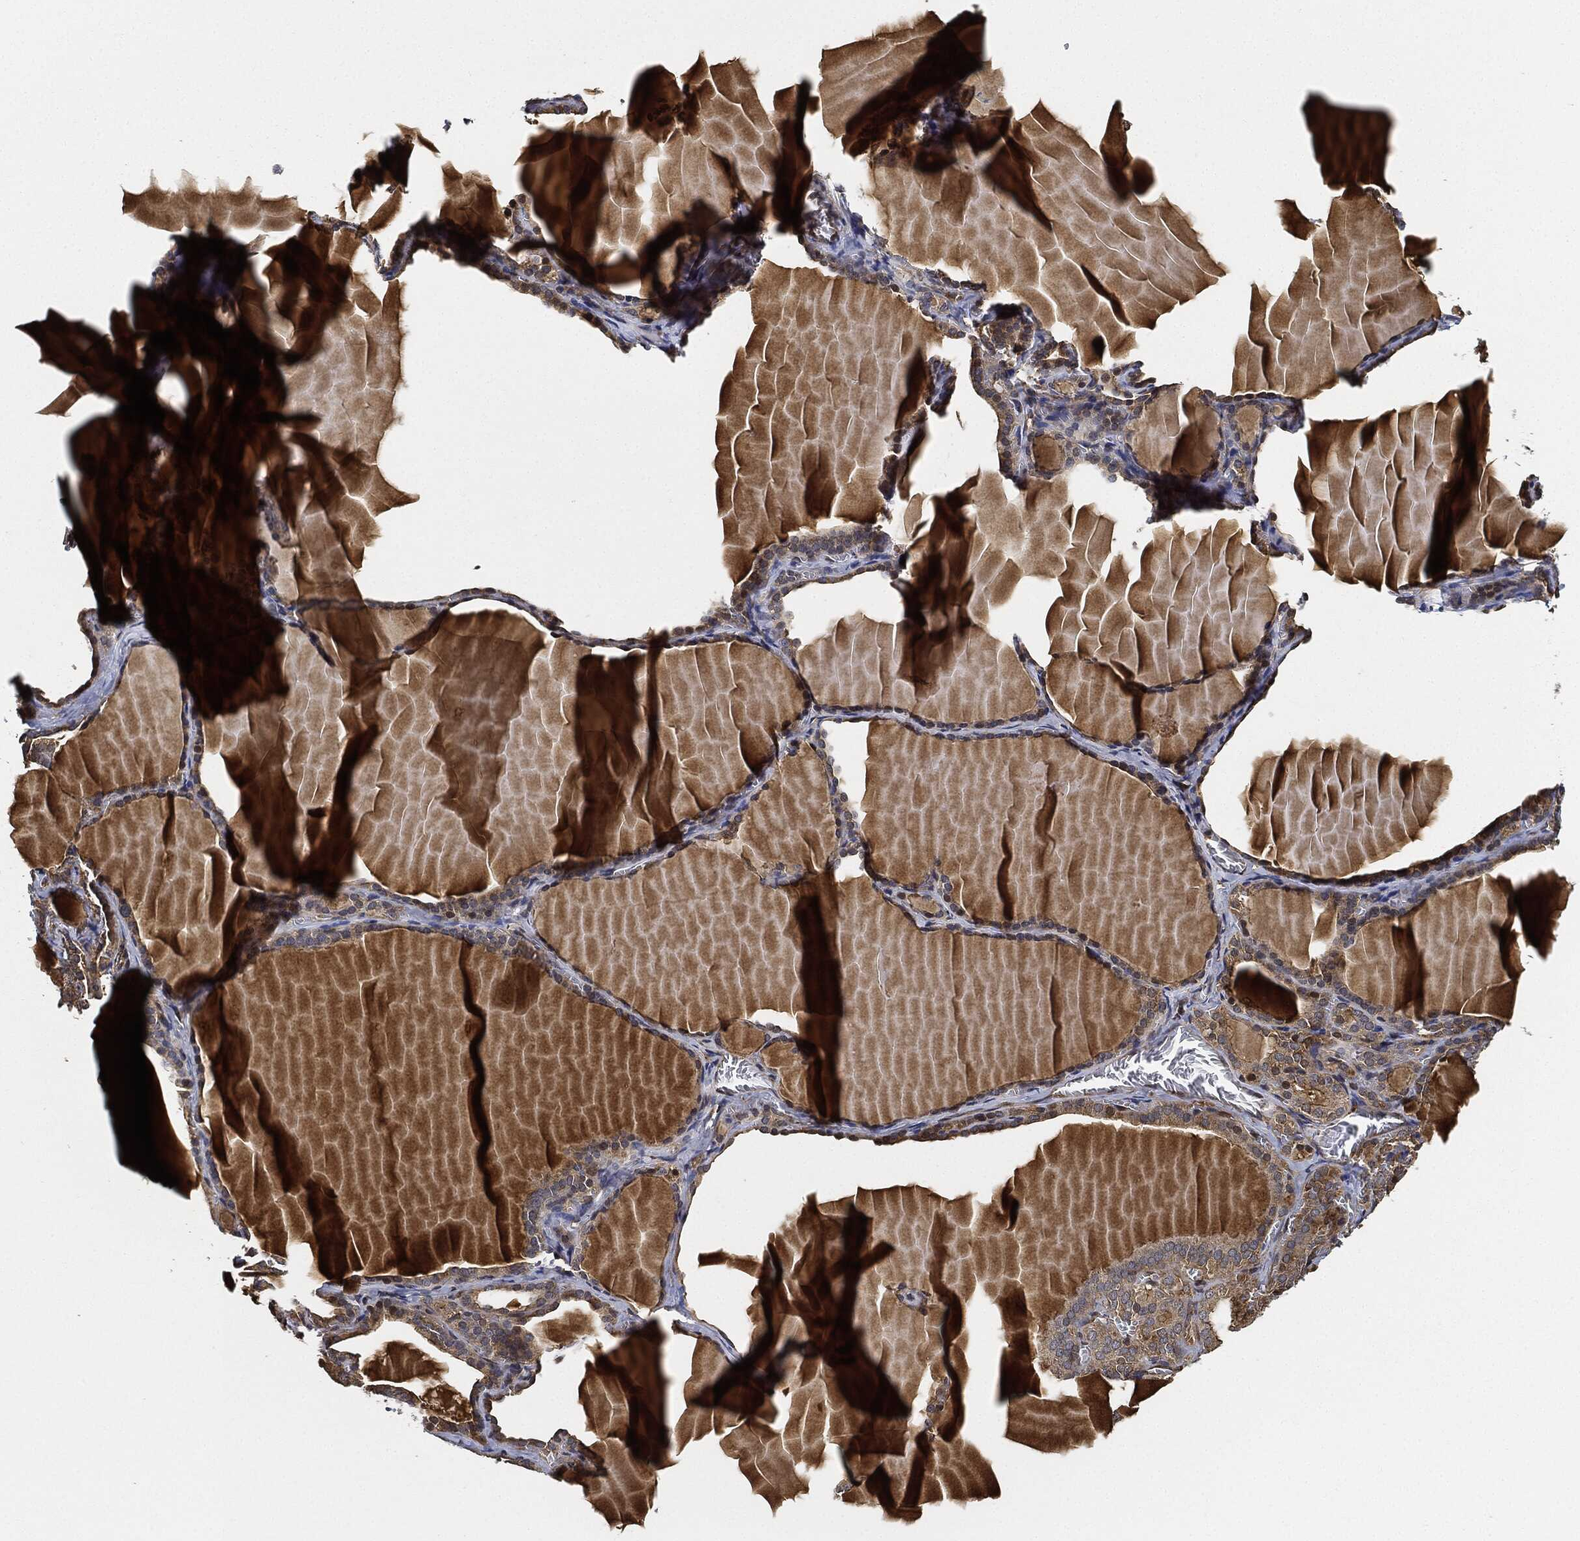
{"staining": {"intensity": "moderate", "quantity": "<25%", "location": "cytoplasmic/membranous"}, "tissue": "thyroid gland", "cell_type": "Glandular cells", "image_type": "normal", "snomed": [{"axis": "morphology", "description": "Normal tissue, NOS"}, {"axis": "morphology", "description": "Hyperplasia, NOS"}, {"axis": "topography", "description": "Thyroid gland"}], "caption": "Immunohistochemistry (IHC) image of unremarkable thyroid gland stained for a protein (brown), which exhibits low levels of moderate cytoplasmic/membranous expression in approximately <25% of glandular cells.", "gene": "CEP290", "patient": {"sex": "female", "age": 27}}